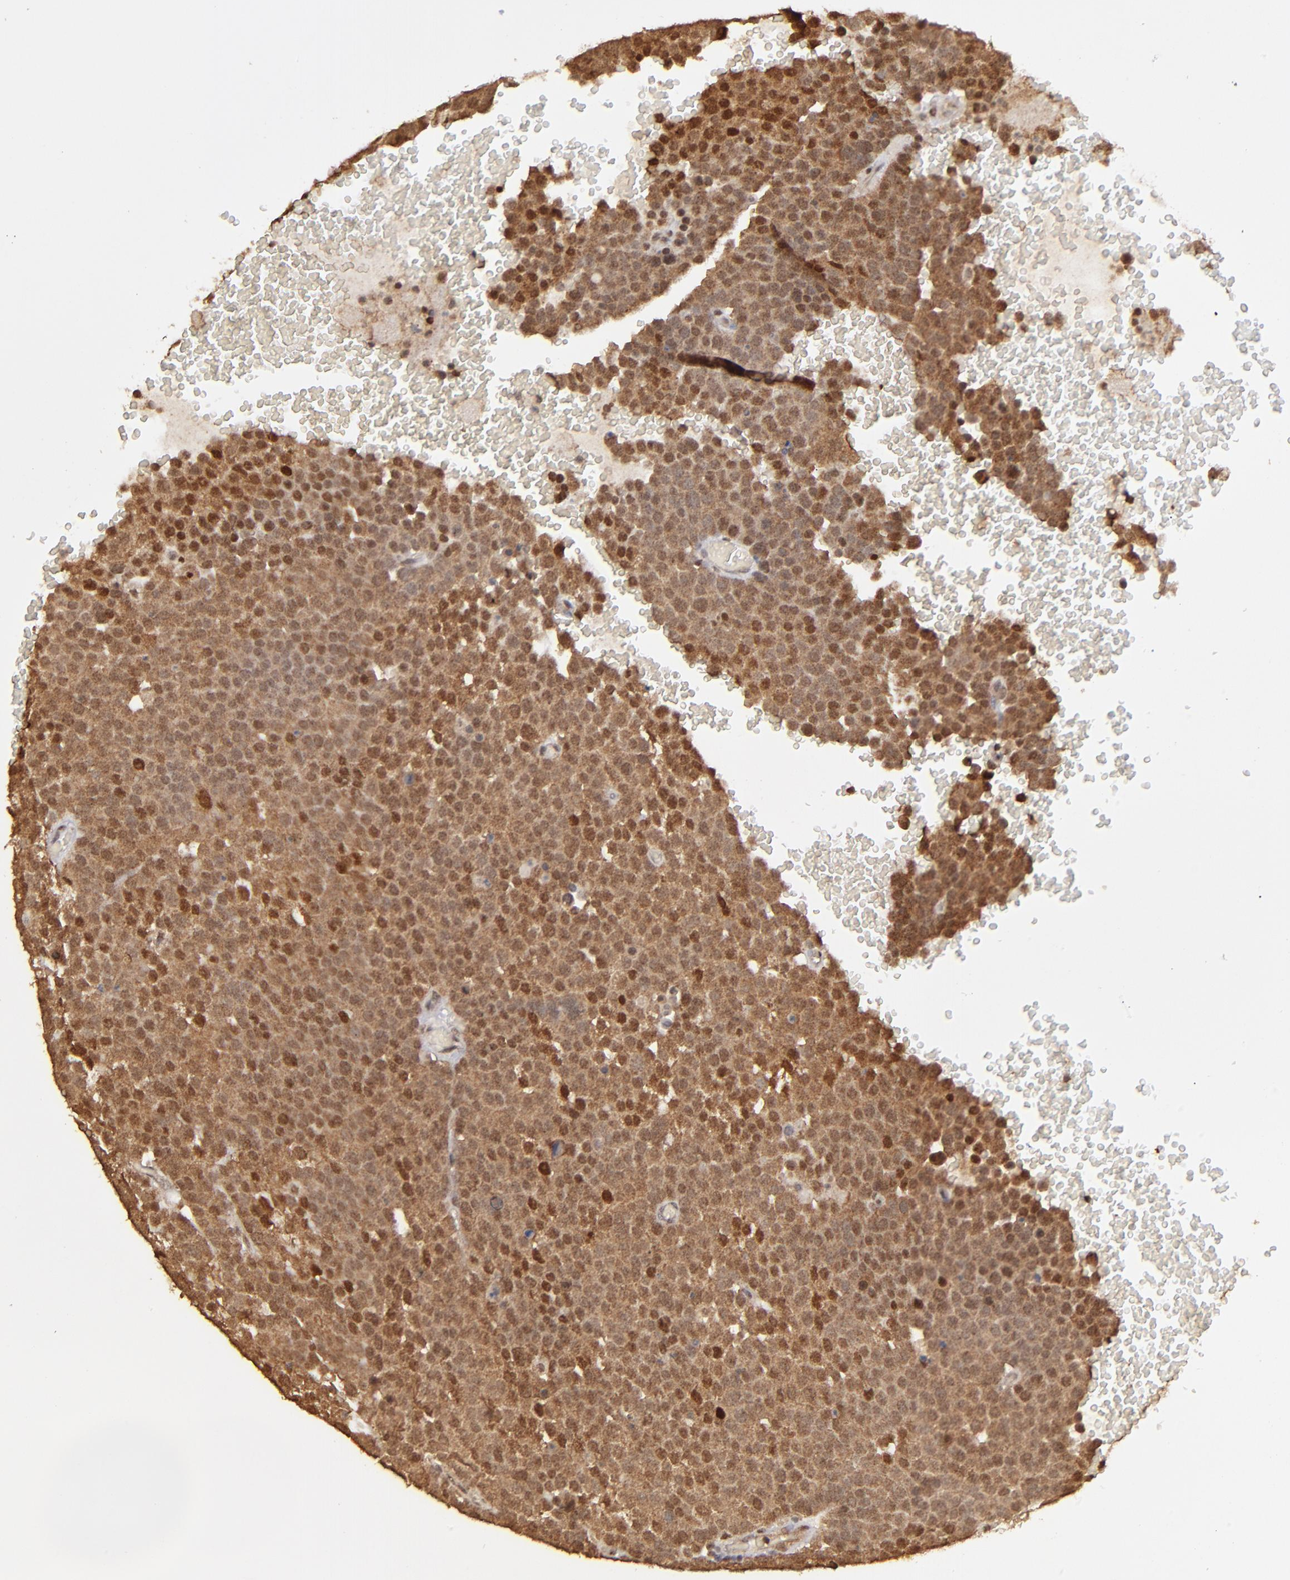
{"staining": {"intensity": "moderate", "quantity": ">75%", "location": "cytoplasmic/membranous,nuclear"}, "tissue": "testis cancer", "cell_type": "Tumor cells", "image_type": "cancer", "snomed": [{"axis": "morphology", "description": "Seminoma, NOS"}, {"axis": "topography", "description": "Testis"}], "caption": "Protein expression analysis of human testis cancer reveals moderate cytoplasmic/membranous and nuclear positivity in approximately >75% of tumor cells. The staining is performed using DAB brown chromogen to label protein expression. The nuclei are counter-stained blue using hematoxylin.", "gene": "ARNT", "patient": {"sex": "male", "age": 71}}